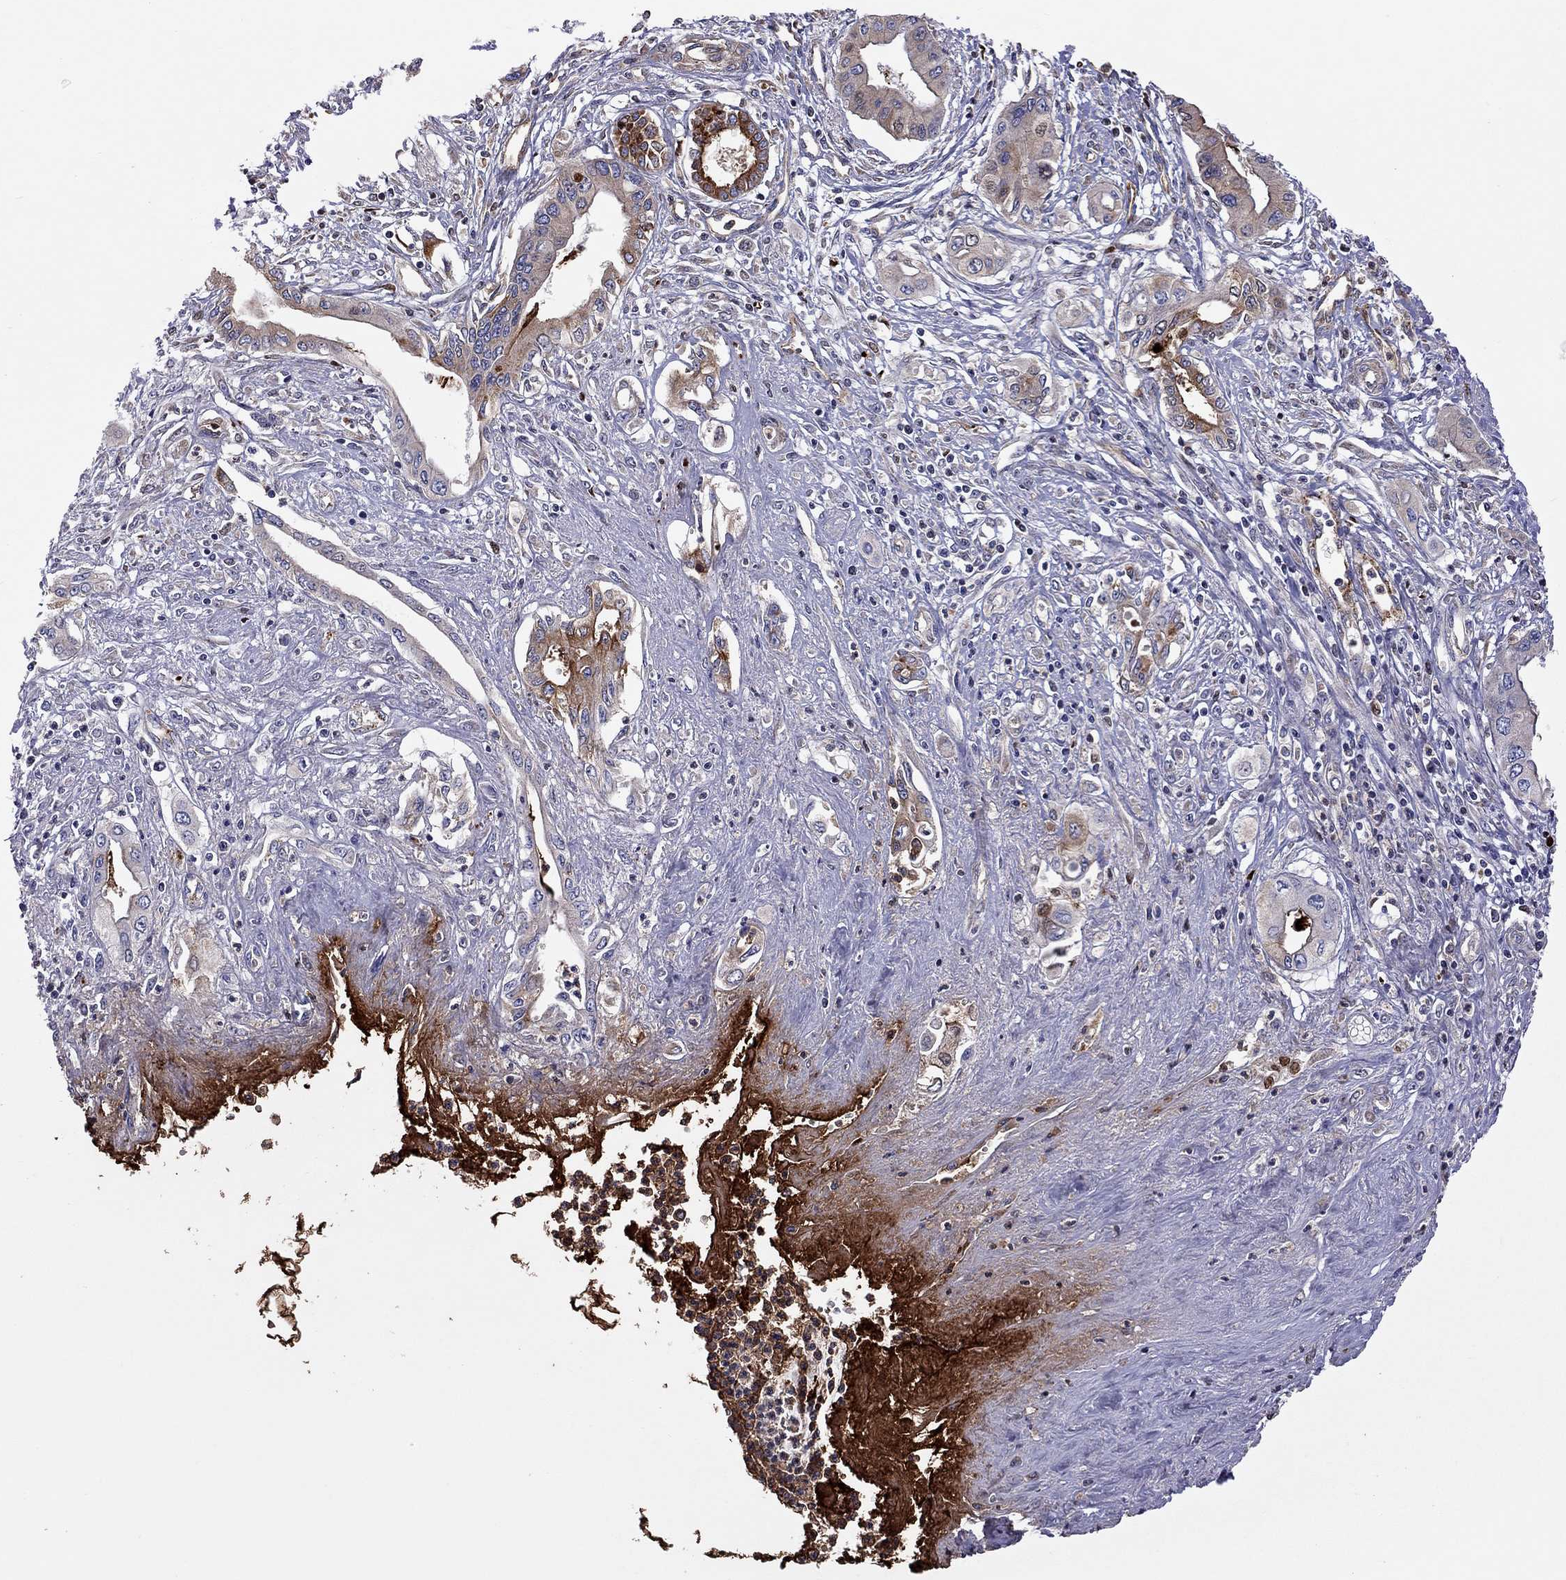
{"staining": {"intensity": "strong", "quantity": "<25%", "location": "cytoplasmic/membranous"}, "tissue": "pancreatic cancer", "cell_type": "Tumor cells", "image_type": "cancer", "snomed": [{"axis": "morphology", "description": "Adenocarcinoma, NOS"}, {"axis": "topography", "description": "Pancreas"}], "caption": "Immunohistochemistry (IHC) image of neoplastic tissue: adenocarcinoma (pancreatic) stained using immunohistochemistry (IHC) displays medium levels of strong protein expression localized specifically in the cytoplasmic/membranous of tumor cells, appearing as a cytoplasmic/membranous brown color.", "gene": "SERPINA3", "patient": {"sex": "female", "age": 62}}